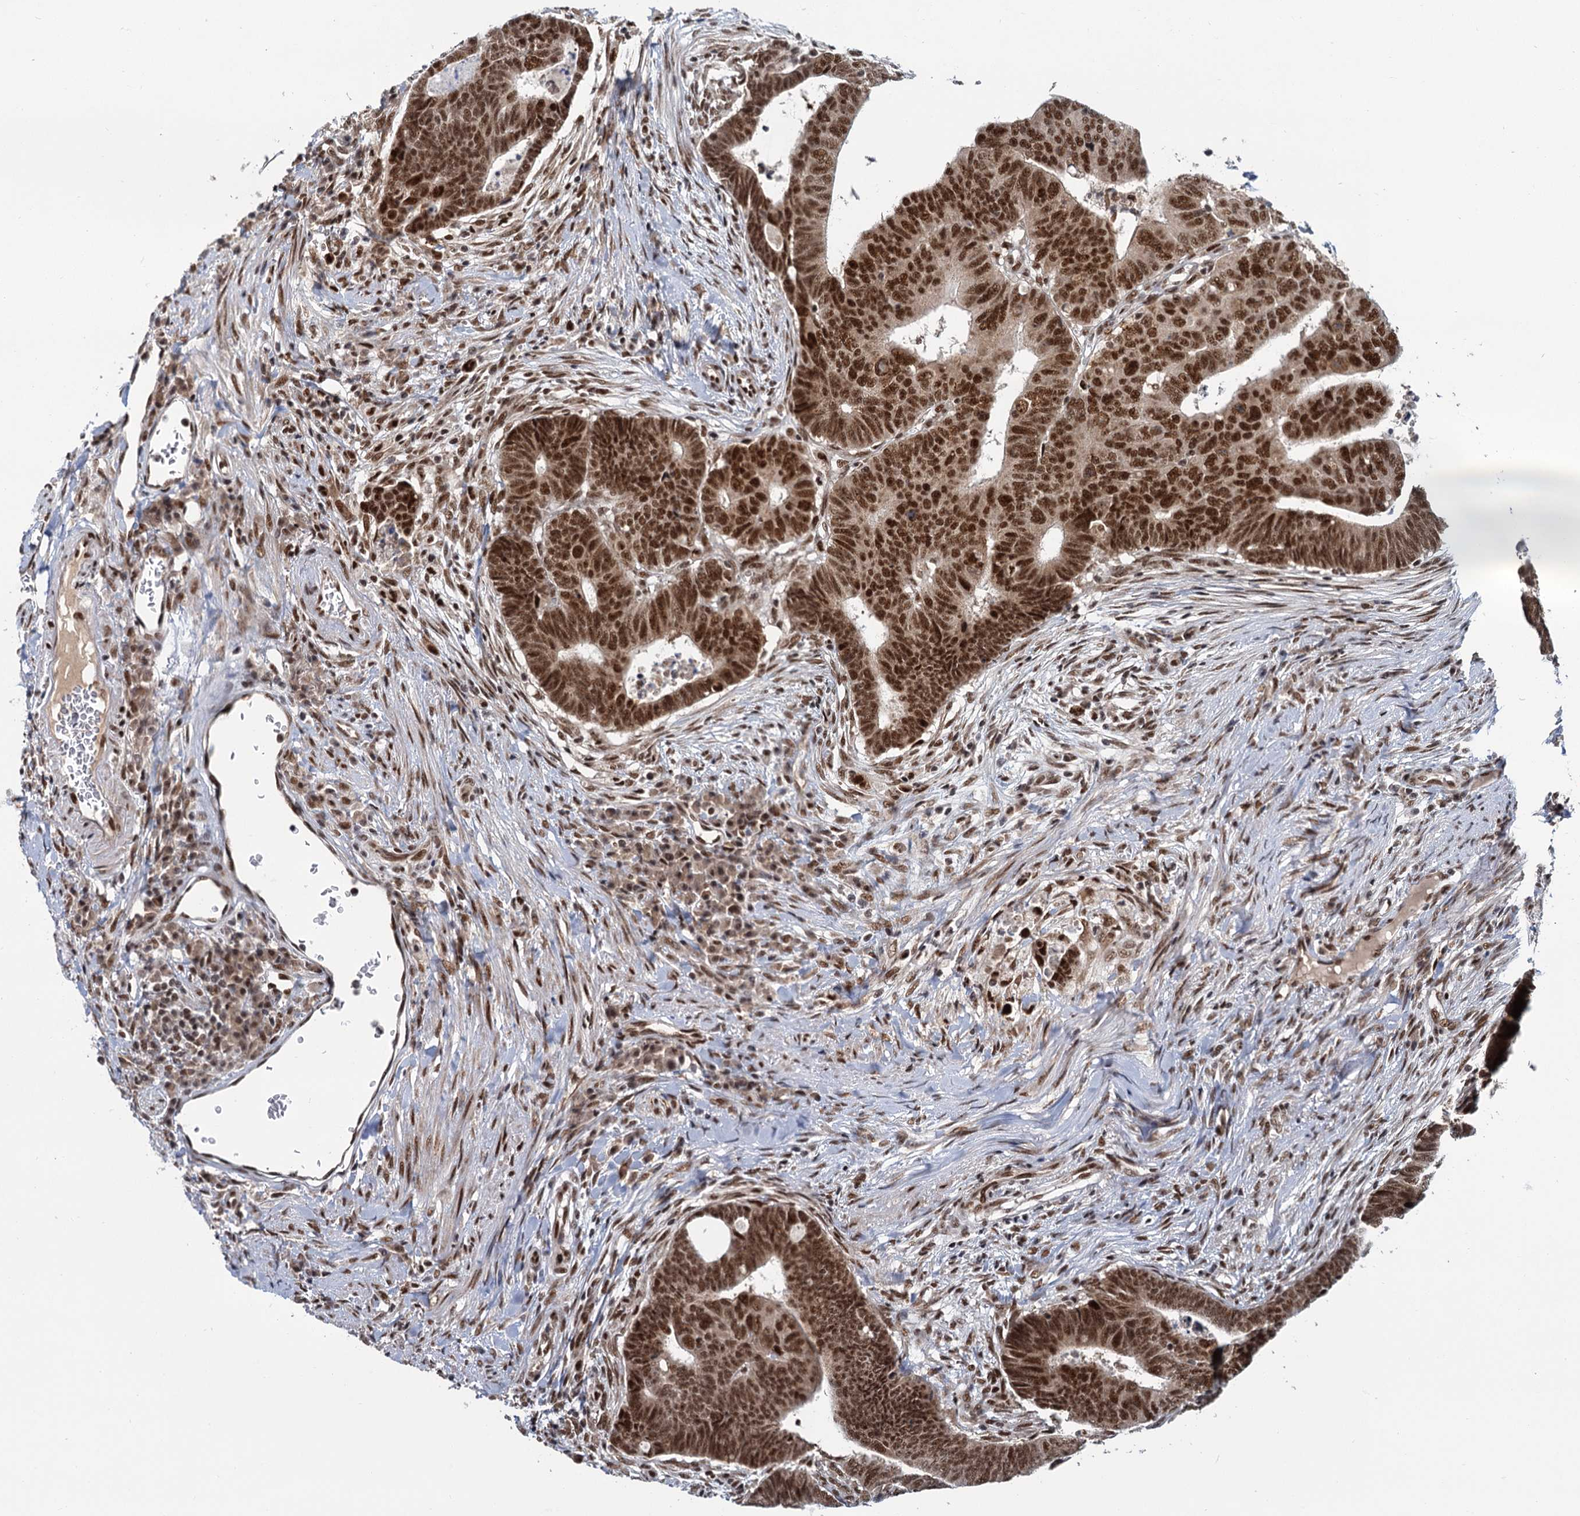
{"staining": {"intensity": "strong", "quantity": ">75%", "location": "nuclear"}, "tissue": "colorectal cancer", "cell_type": "Tumor cells", "image_type": "cancer", "snomed": [{"axis": "morphology", "description": "Normal tissue, NOS"}, {"axis": "morphology", "description": "Adenocarcinoma, NOS"}, {"axis": "topography", "description": "Rectum"}], "caption": "An immunohistochemistry micrograph of neoplastic tissue is shown. Protein staining in brown shows strong nuclear positivity in colorectal adenocarcinoma within tumor cells.", "gene": "WBP4", "patient": {"sex": "female", "age": 65}}